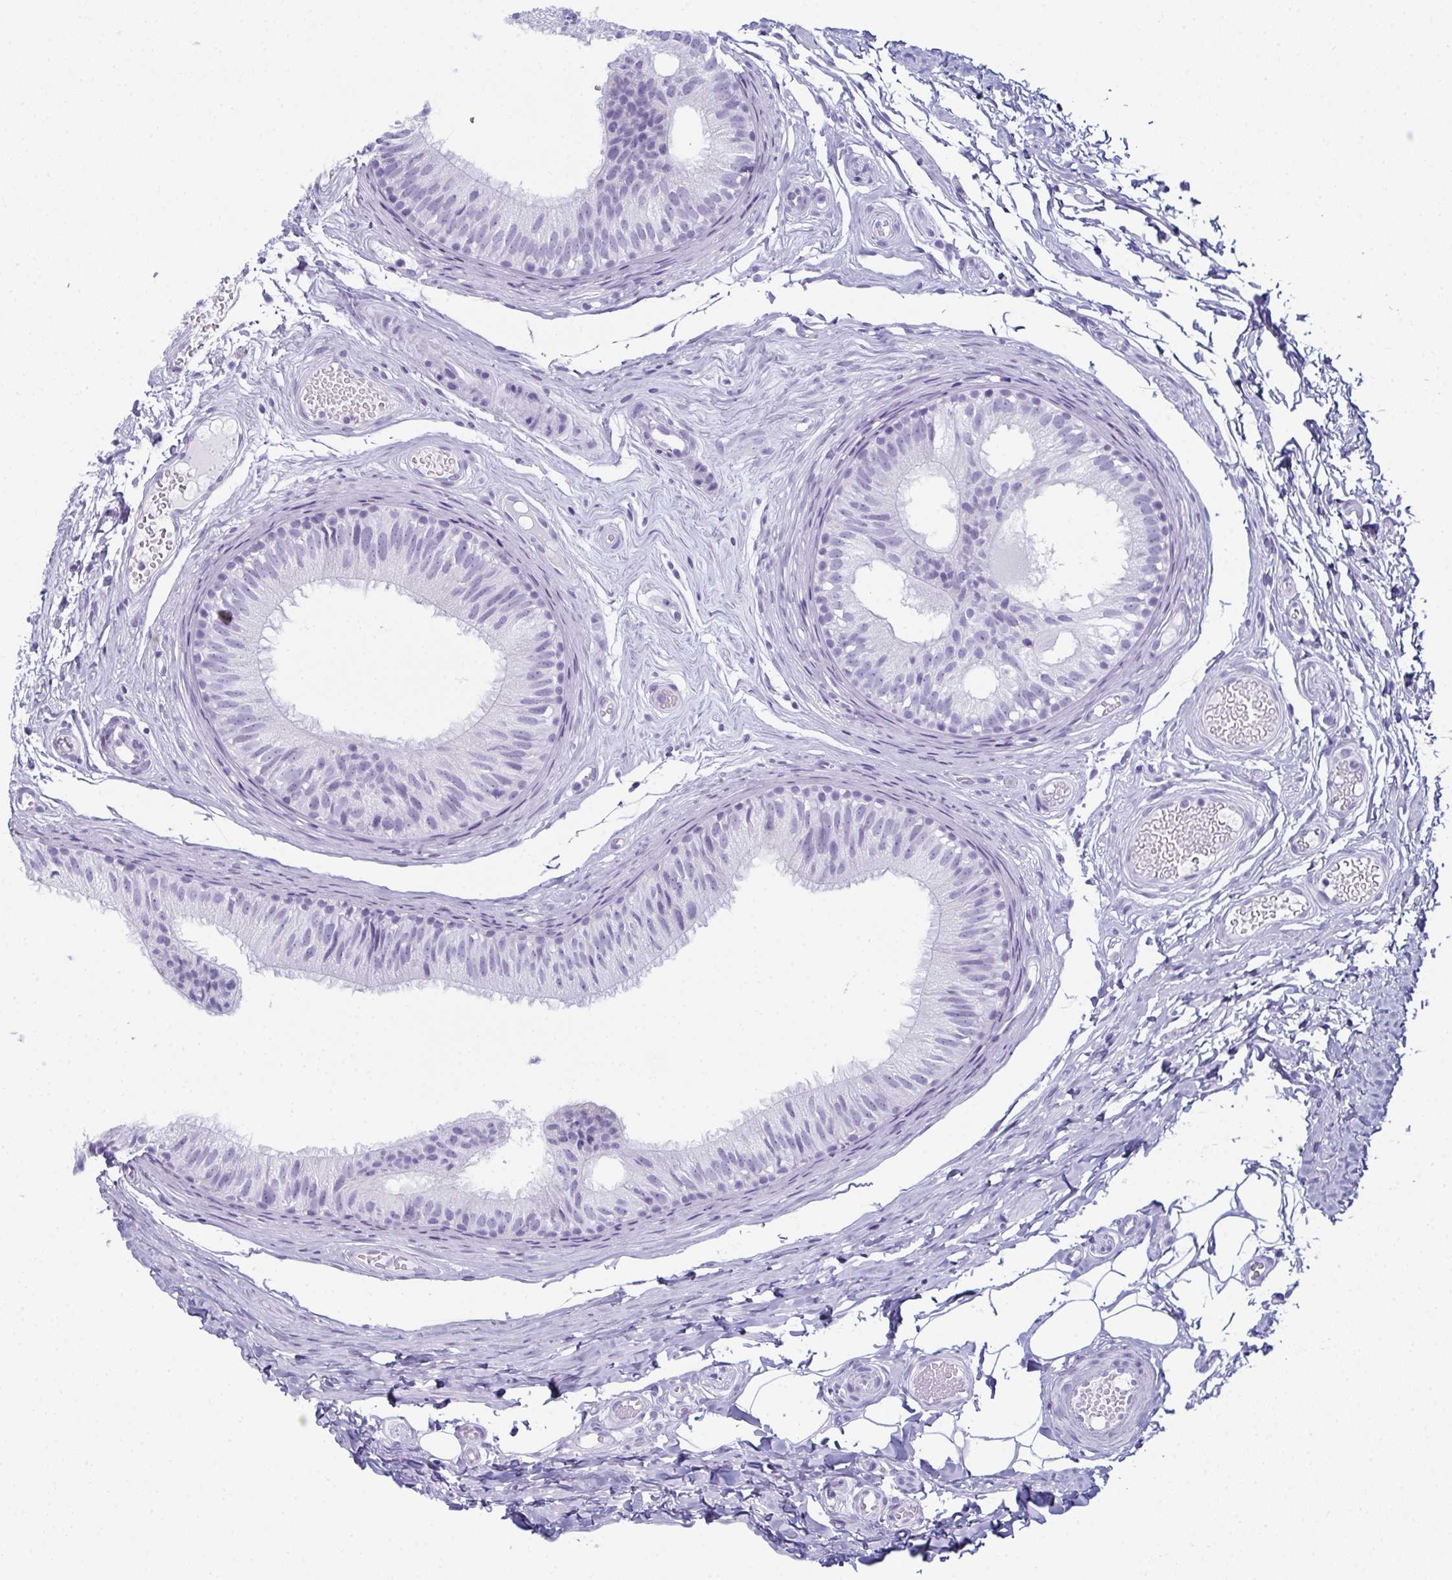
{"staining": {"intensity": "negative", "quantity": "none", "location": "none"}, "tissue": "epididymis", "cell_type": "Glandular cells", "image_type": "normal", "snomed": [{"axis": "morphology", "description": "Normal tissue, NOS"}, {"axis": "morphology", "description": "Seminoma, NOS"}, {"axis": "topography", "description": "Testis"}, {"axis": "topography", "description": "Epididymis"}], "caption": "The immunohistochemistry (IHC) image has no significant expression in glandular cells of epididymis.", "gene": "ENKUR", "patient": {"sex": "male", "age": 34}}